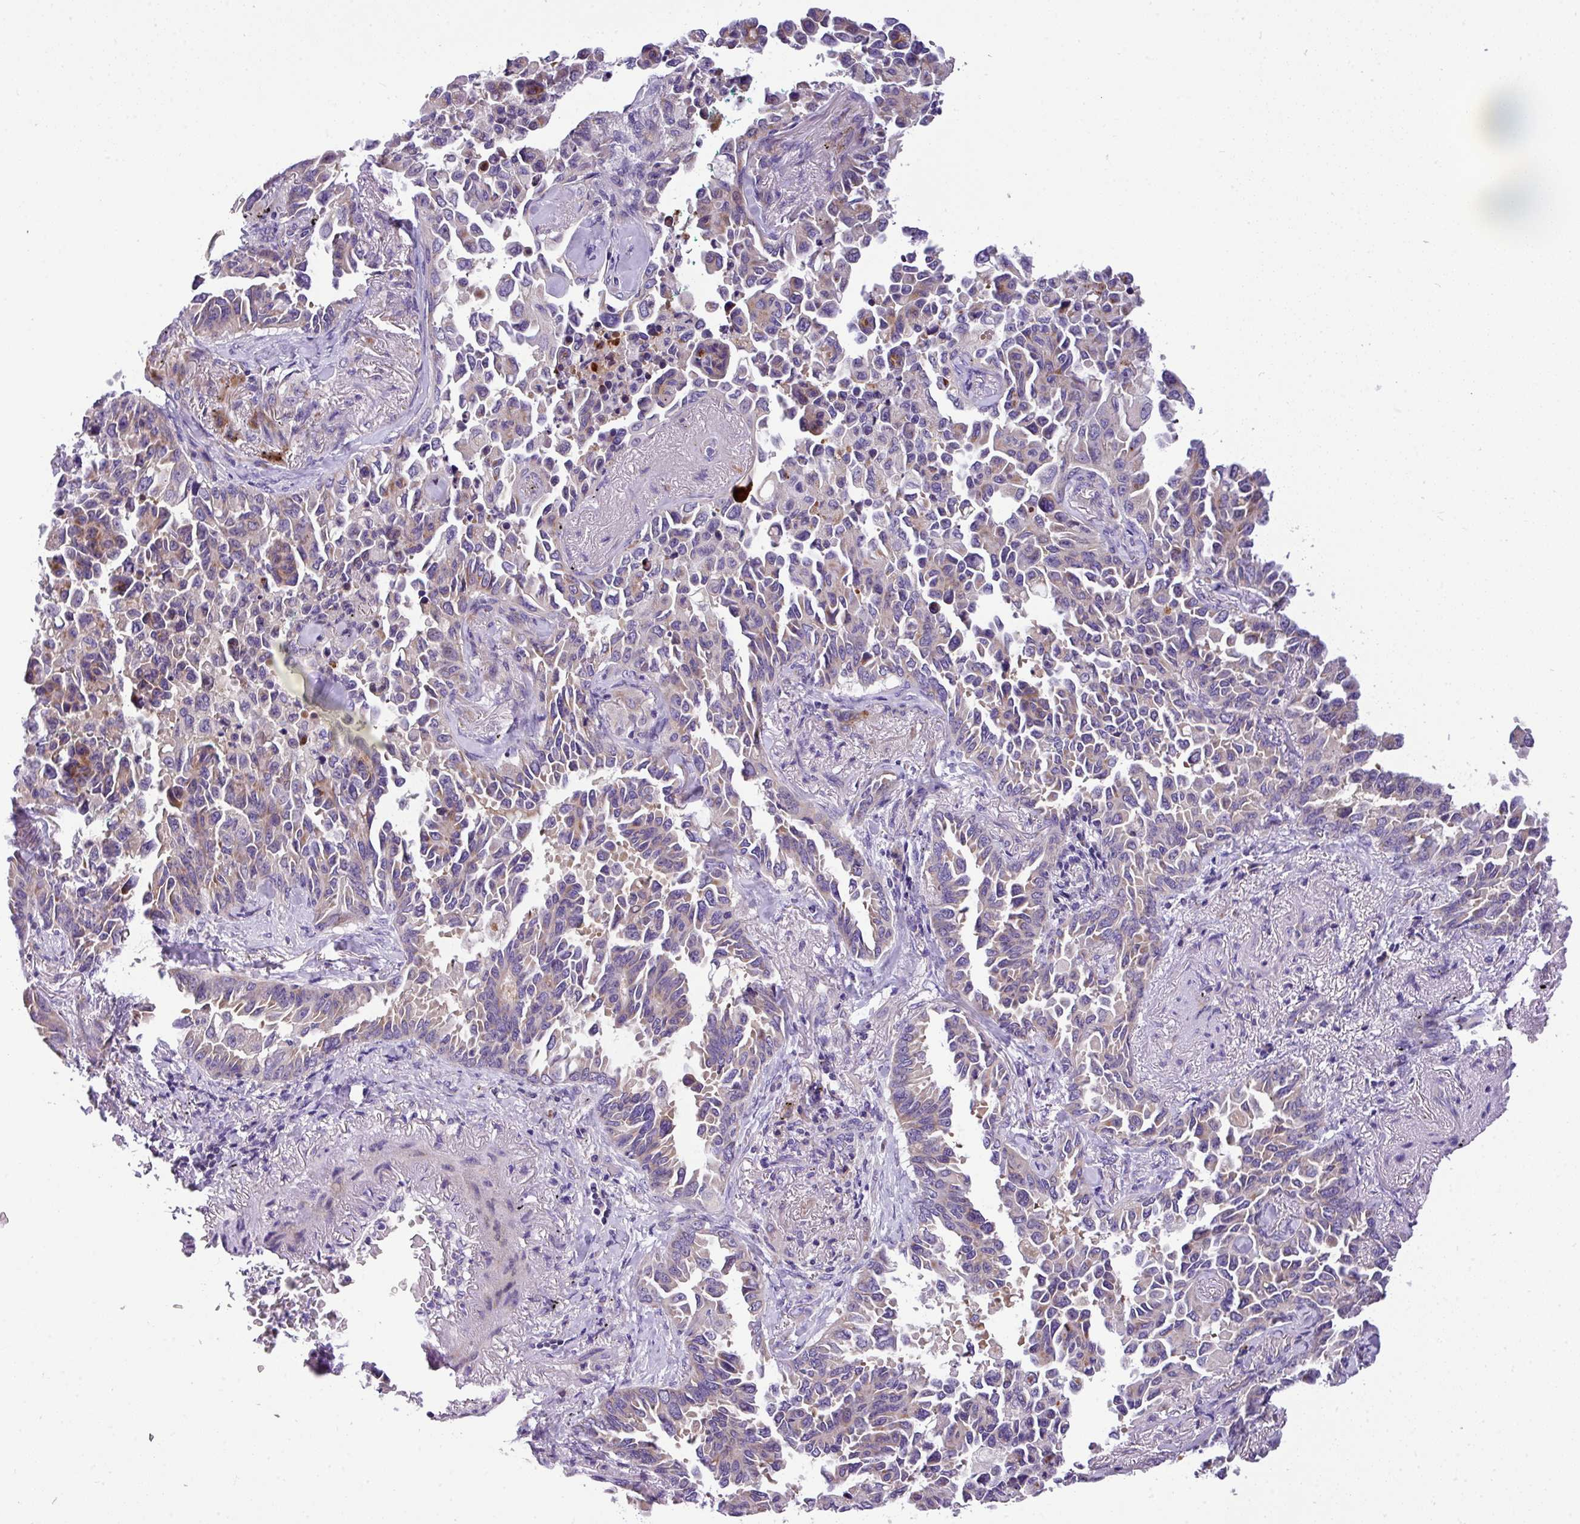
{"staining": {"intensity": "moderate", "quantity": "<25%", "location": "cytoplasmic/membranous"}, "tissue": "lung cancer", "cell_type": "Tumor cells", "image_type": "cancer", "snomed": [{"axis": "morphology", "description": "Adenocarcinoma, NOS"}, {"axis": "topography", "description": "Lung"}], "caption": "This image exhibits immunohistochemistry (IHC) staining of human adenocarcinoma (lung), with low moderate cytoplasmic/membranous expression in about <25% of tumor cells.", "gene": "ANXA2R", "patient": {"sex": "female", "age": 67}}